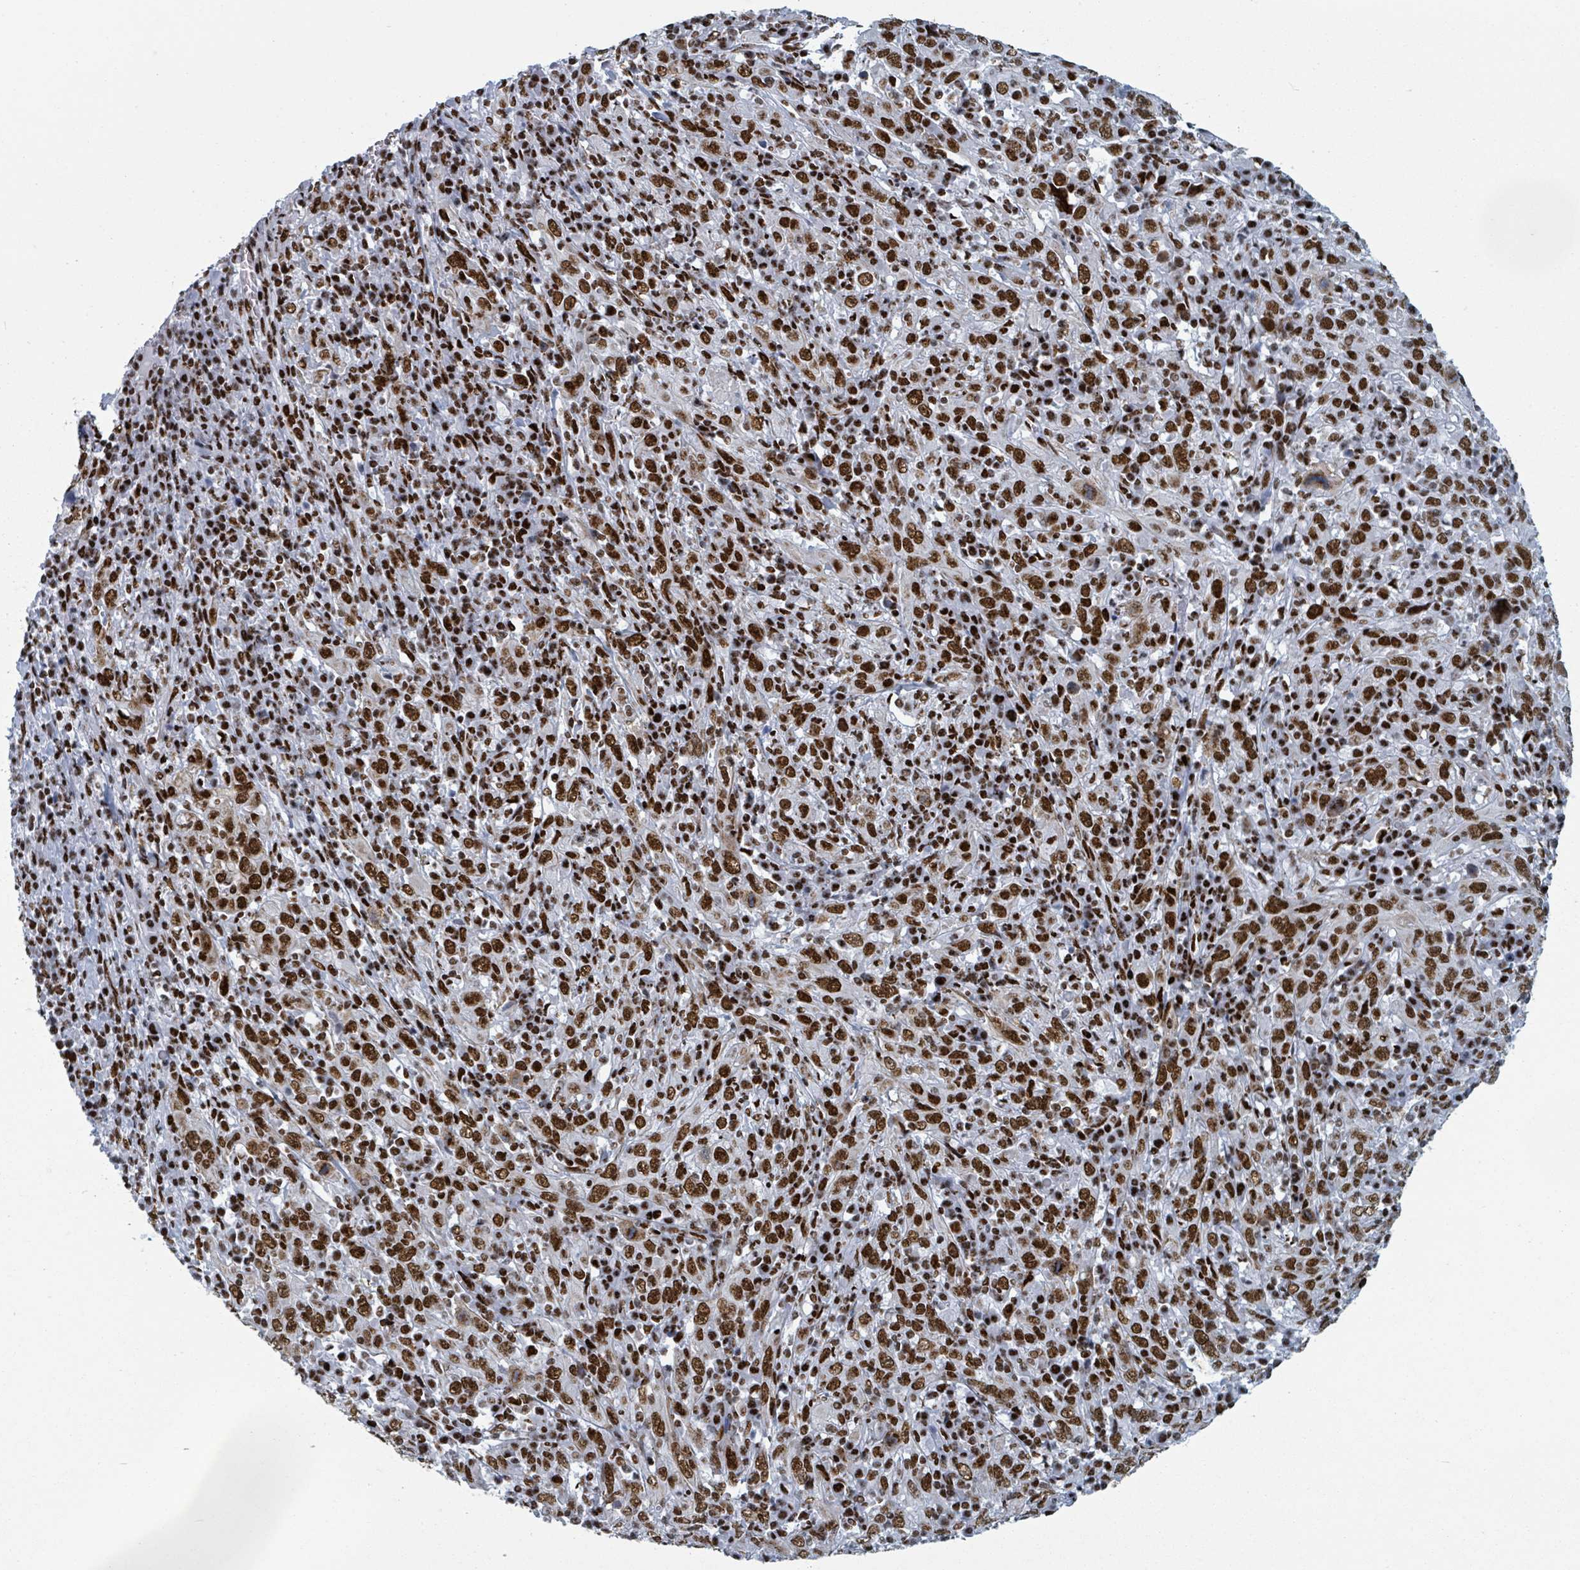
{"staining": {"intensity": "strong", "quantity": ">75%", "location": "nuclear"}, "tissue": "cervical cancer", "cell_type": "Tumor cells", "image_type": "cancer", "snomed": [{"axis": "morphology", "description": "Squamous cell carcinoma, NOS"}, {"axis": "topography", "description": "Cervix"}], "caption": "IHC (DAB) staining of human cervical squamous cell carcinoma demonstrates strong nuclear protein staining in about >75% of tumor cells.", "gene": "DHX16", "patient": {"sex": "female", "age": 46}}